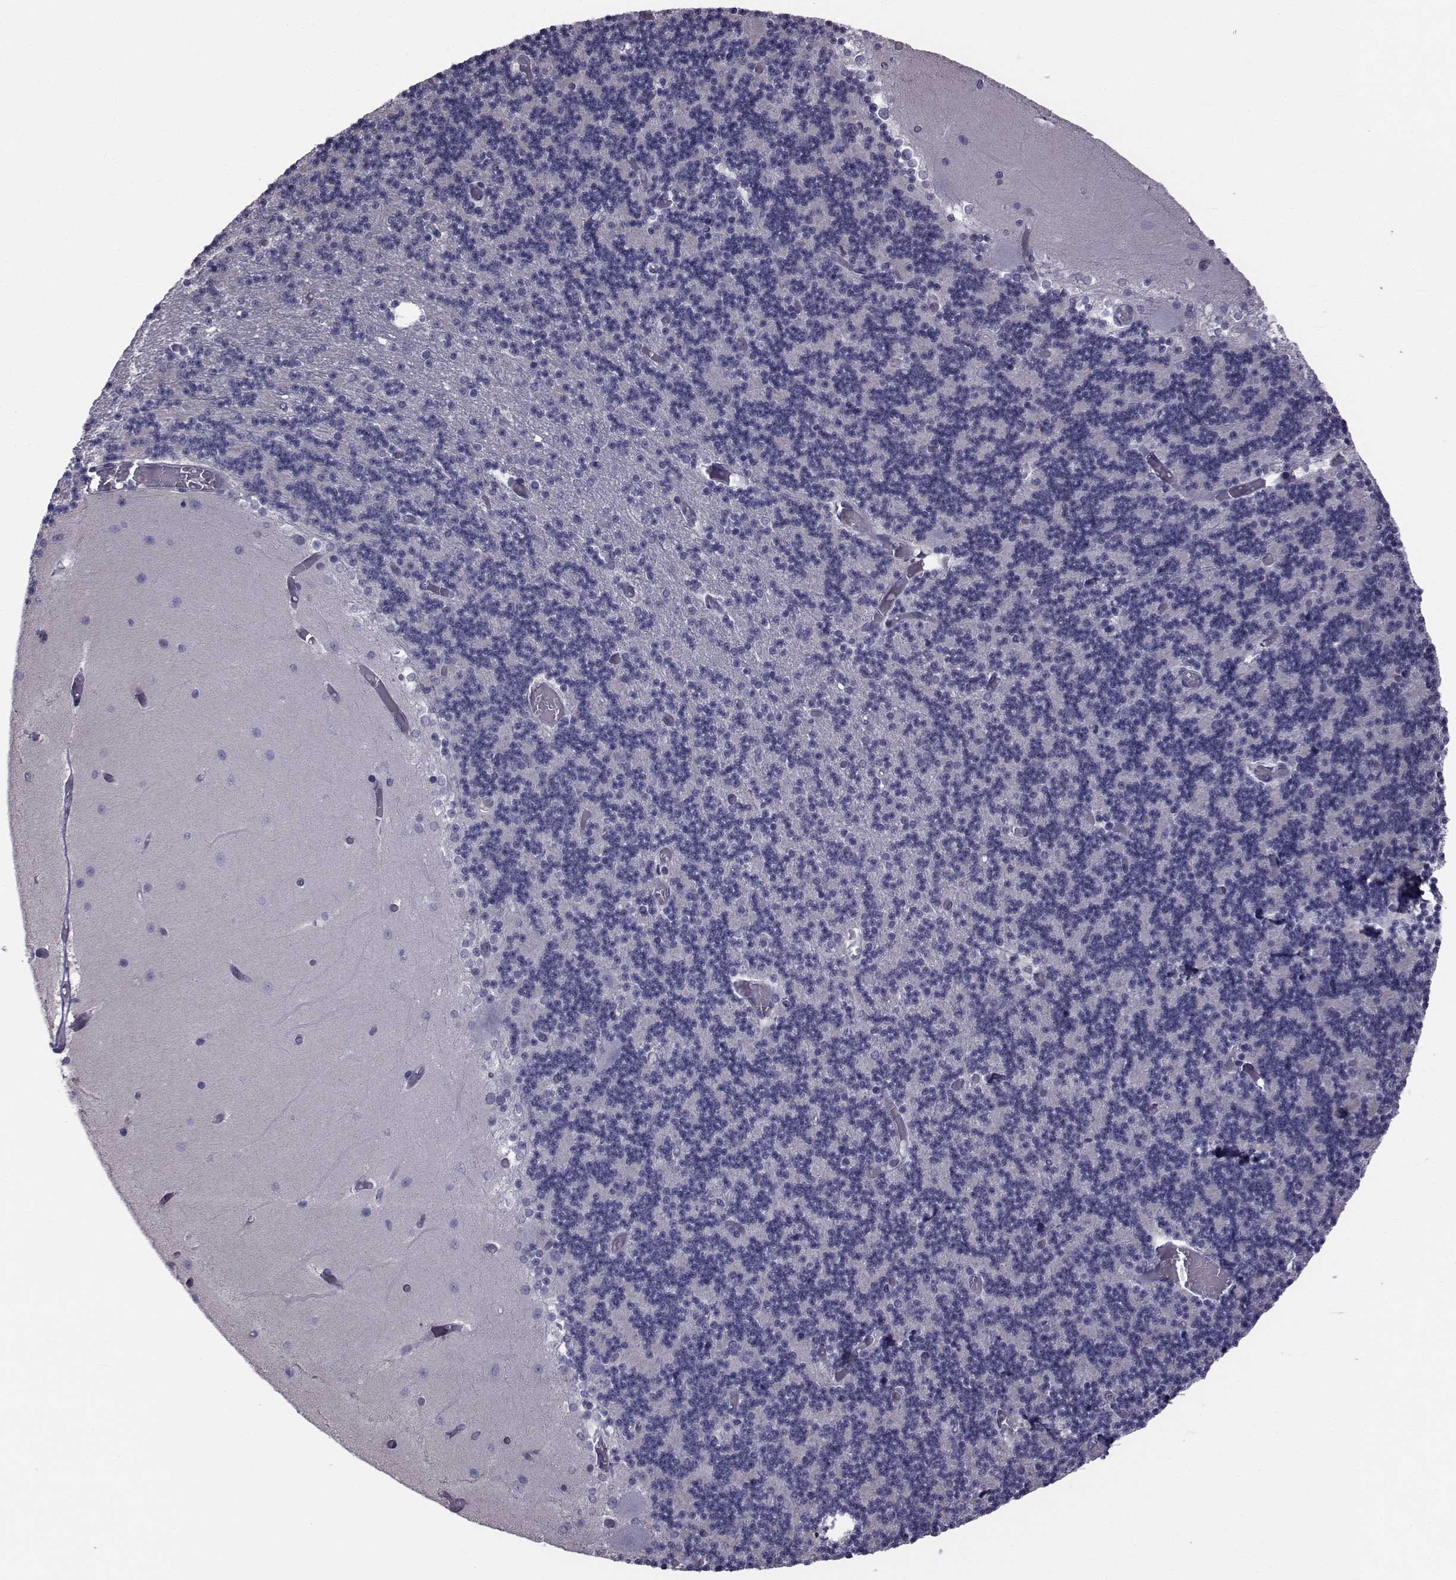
{"staining": {"intensity": "negative", "quantity": "none", "location": "none"}, "tissue": "cerebellum", "cell_type": "Cells in granular layer", "image_type": "normal", "snomed": [{"axis": "morphology", "description": "Normal tissue, NOS"}, {"axis": "topography", "description": "Cerebellum"}], "caption": "This photomicrograph is of unremarkable cerebellum stained with immunohistochemistry to label a protein in brown with the nuclei are counter-stained blue. There is no positivity in cells in granular layer. (DAB (3,3'-diaminobenzidine) immunohistochemistry (IHC) visualized using brightfield microscopy, high magnification).", "gene": "FDXR", "patient": {"sex": "female", "age": 28}}